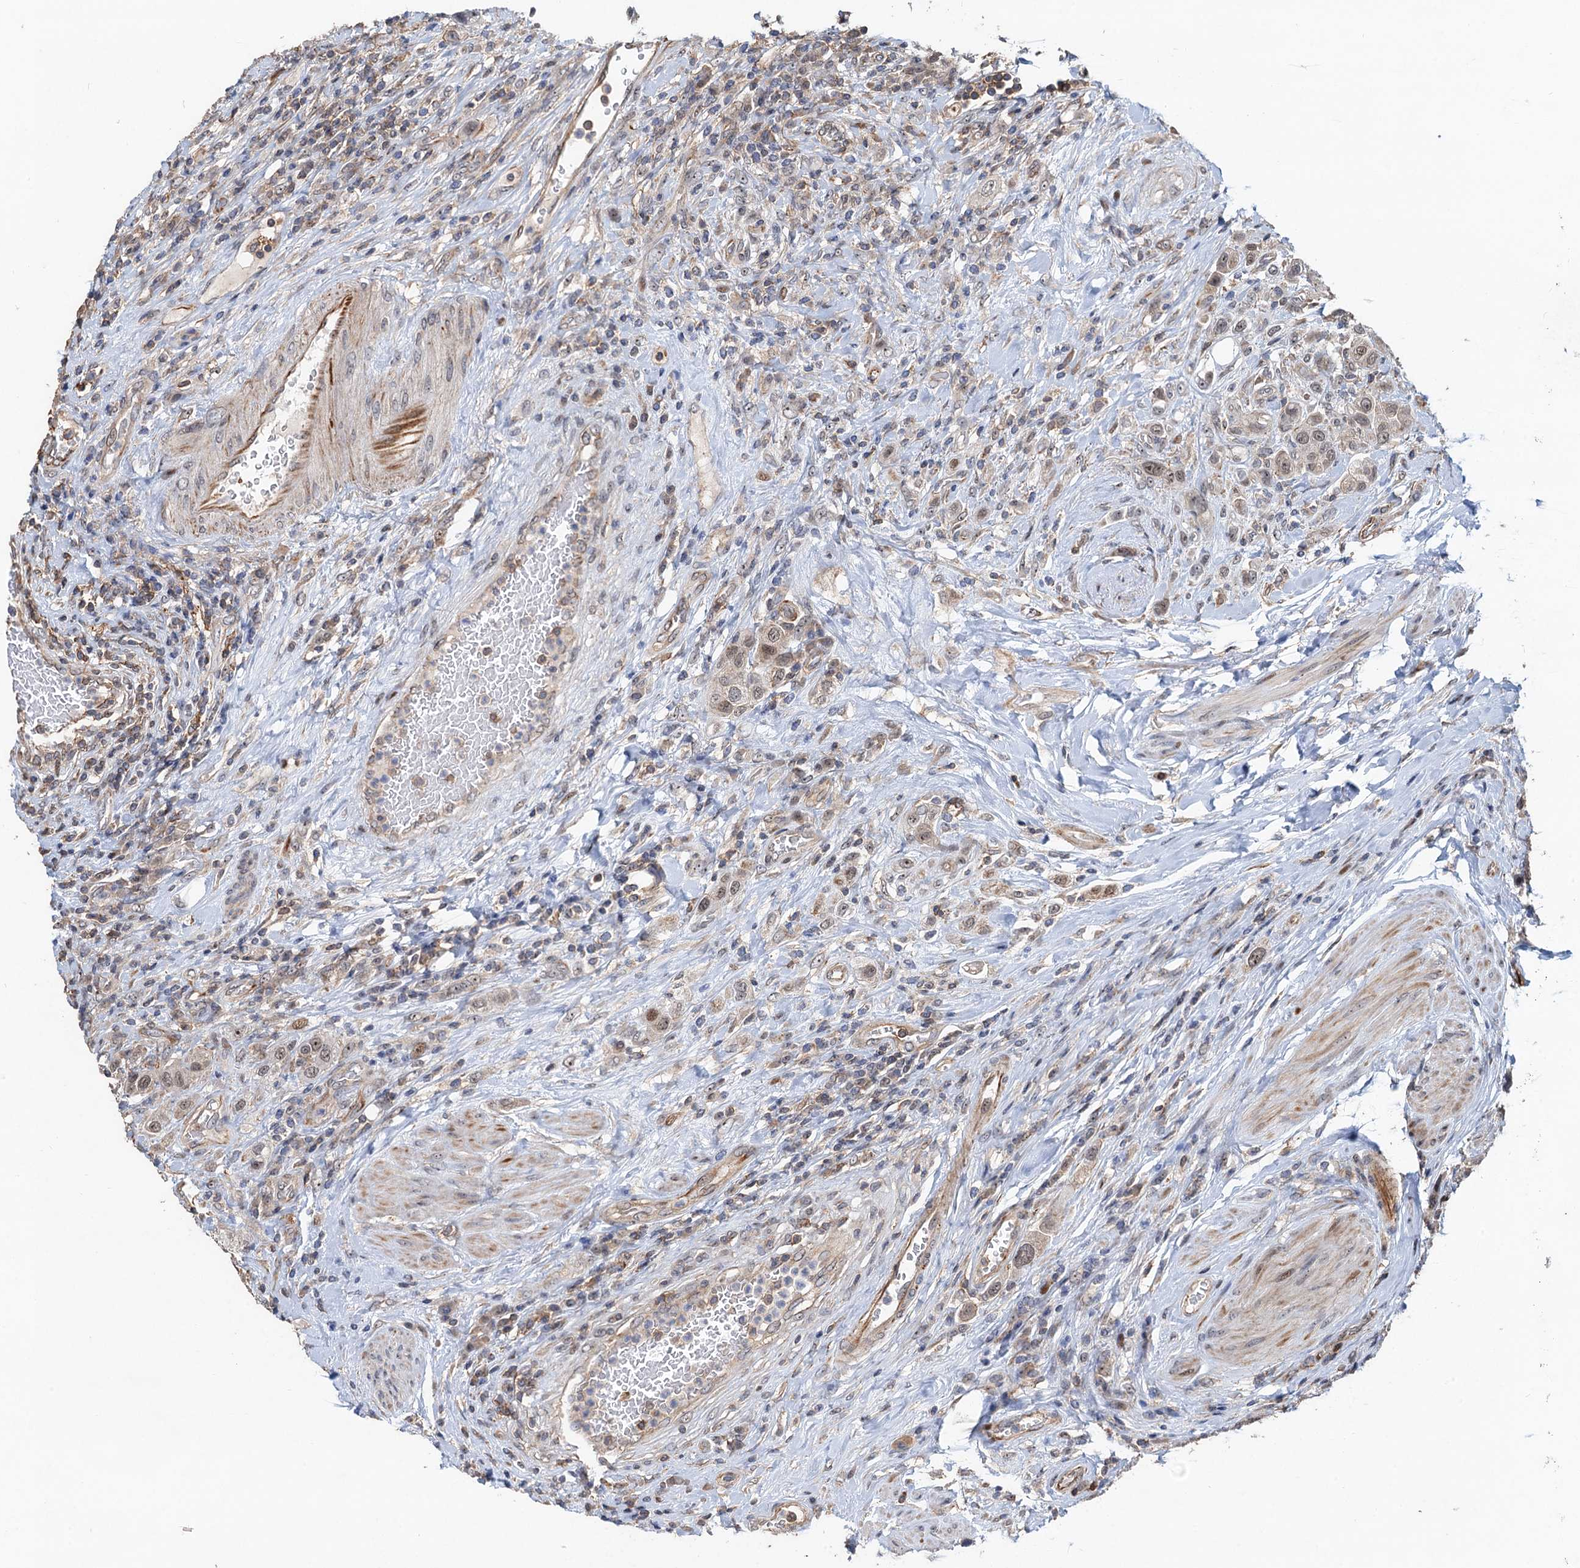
{"staining": {"intensity": "weak", "quantity": ">75%", "location": "cytoplasmic/membranous,nuclear"}, "tissue": "urothelial cancer", "cell_type": "Tumor cells", "image_type": "cancer", "snomed": [{"axis": "morphology", "description": "Urothelial carcinoma, High grade"}, {"axis": "topography", "description": "Urinary bladder"}], "caption": "Protein positivity by immunohistochemistry reveals weak cytoplasmic/membranous and nuclear expression in approximately >75% of tumor cells in urothelial cancer.", "gene": "TMA16", "patient": {"sex": "male", "age": 50}}